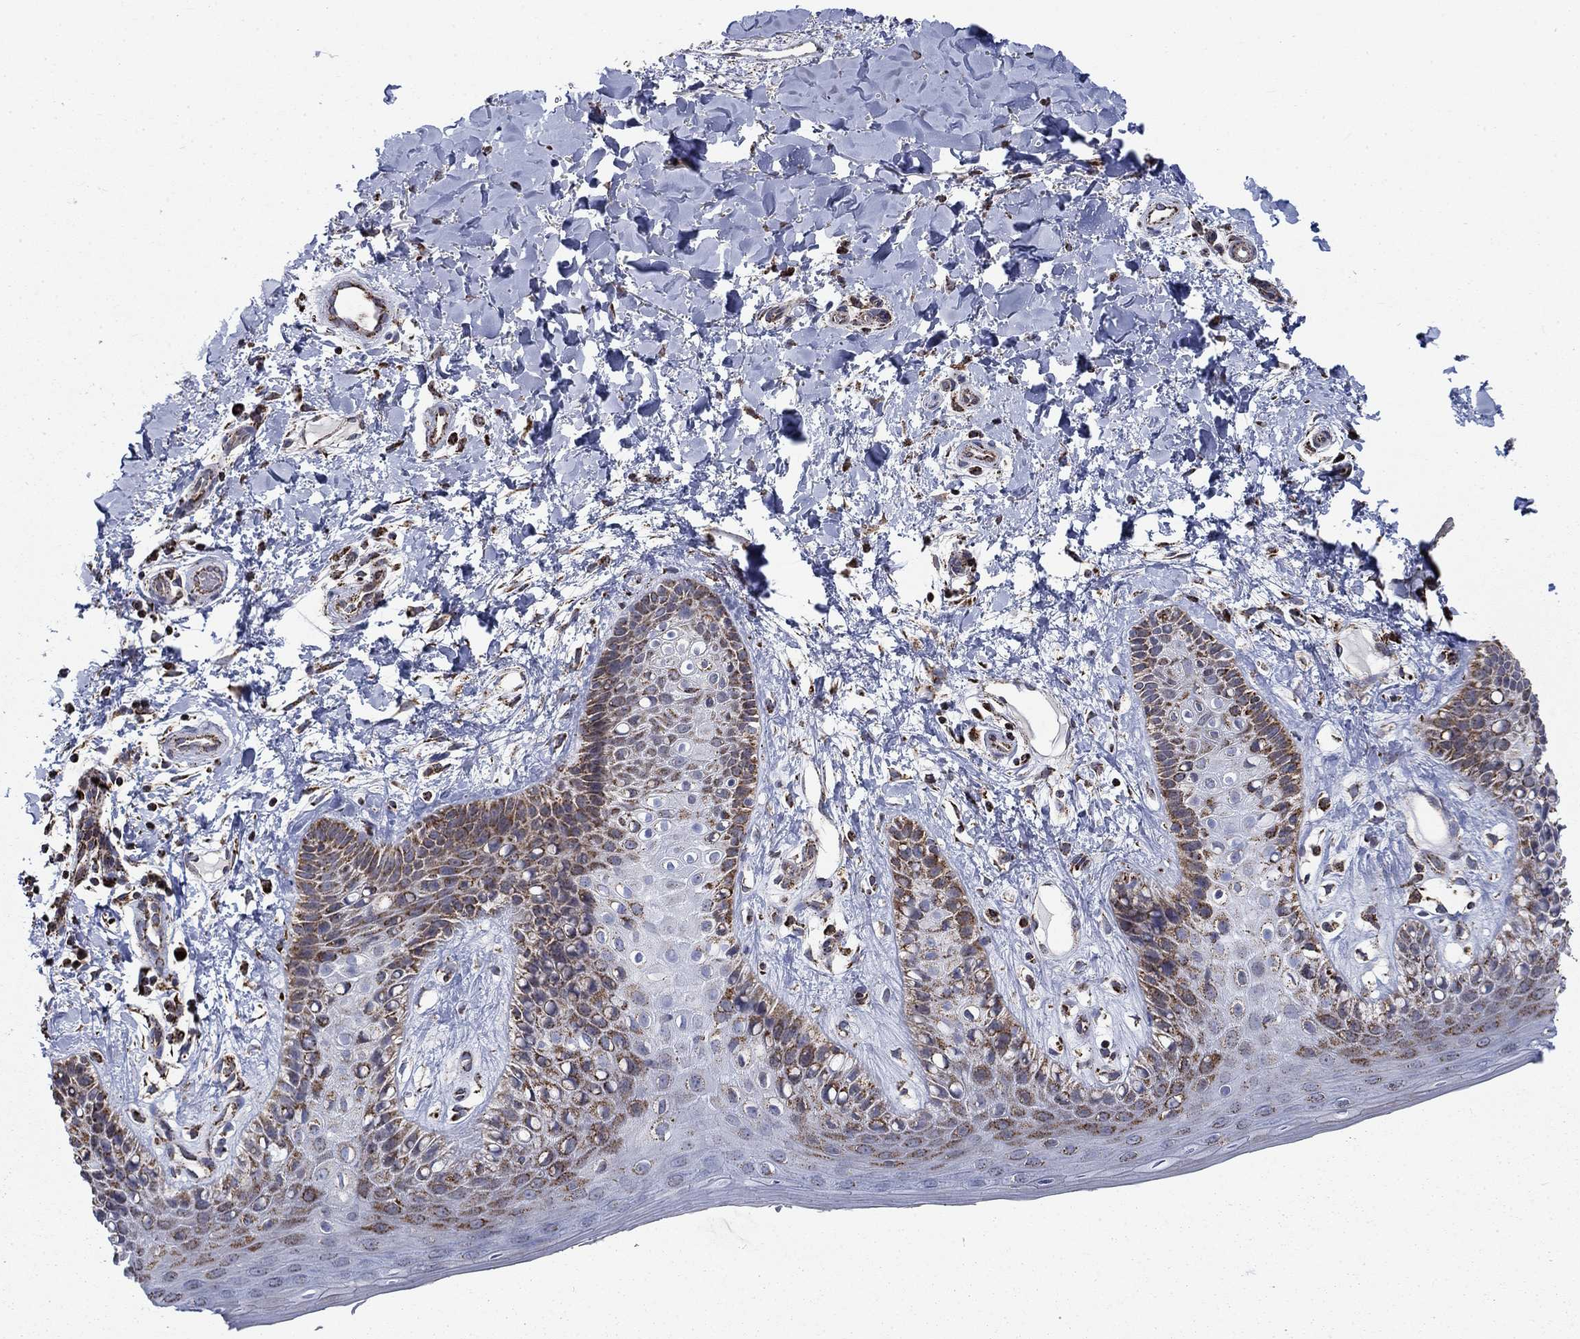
{"staining": {"intensity": "strong", "quantity": "25%-75%", "location": "cytoplasmic/membranous"}, "tissue": "skin", "cell_type": "Epidermal cells", "image_type": "normal", "snomed": [{"axis": "morphology", "description": "Normal tissue, NOS"}, {"axis": "topography", "description": "Anal"}], "caption": "DAB immunohistochemical staining of unremarkable skin demonstrates strong cytoplasmic/membranous protein staining in approximately 25%-75% of epidermal cells.", "gene": "MOAP1", "patient": {"sex": "male", "age": 36}}